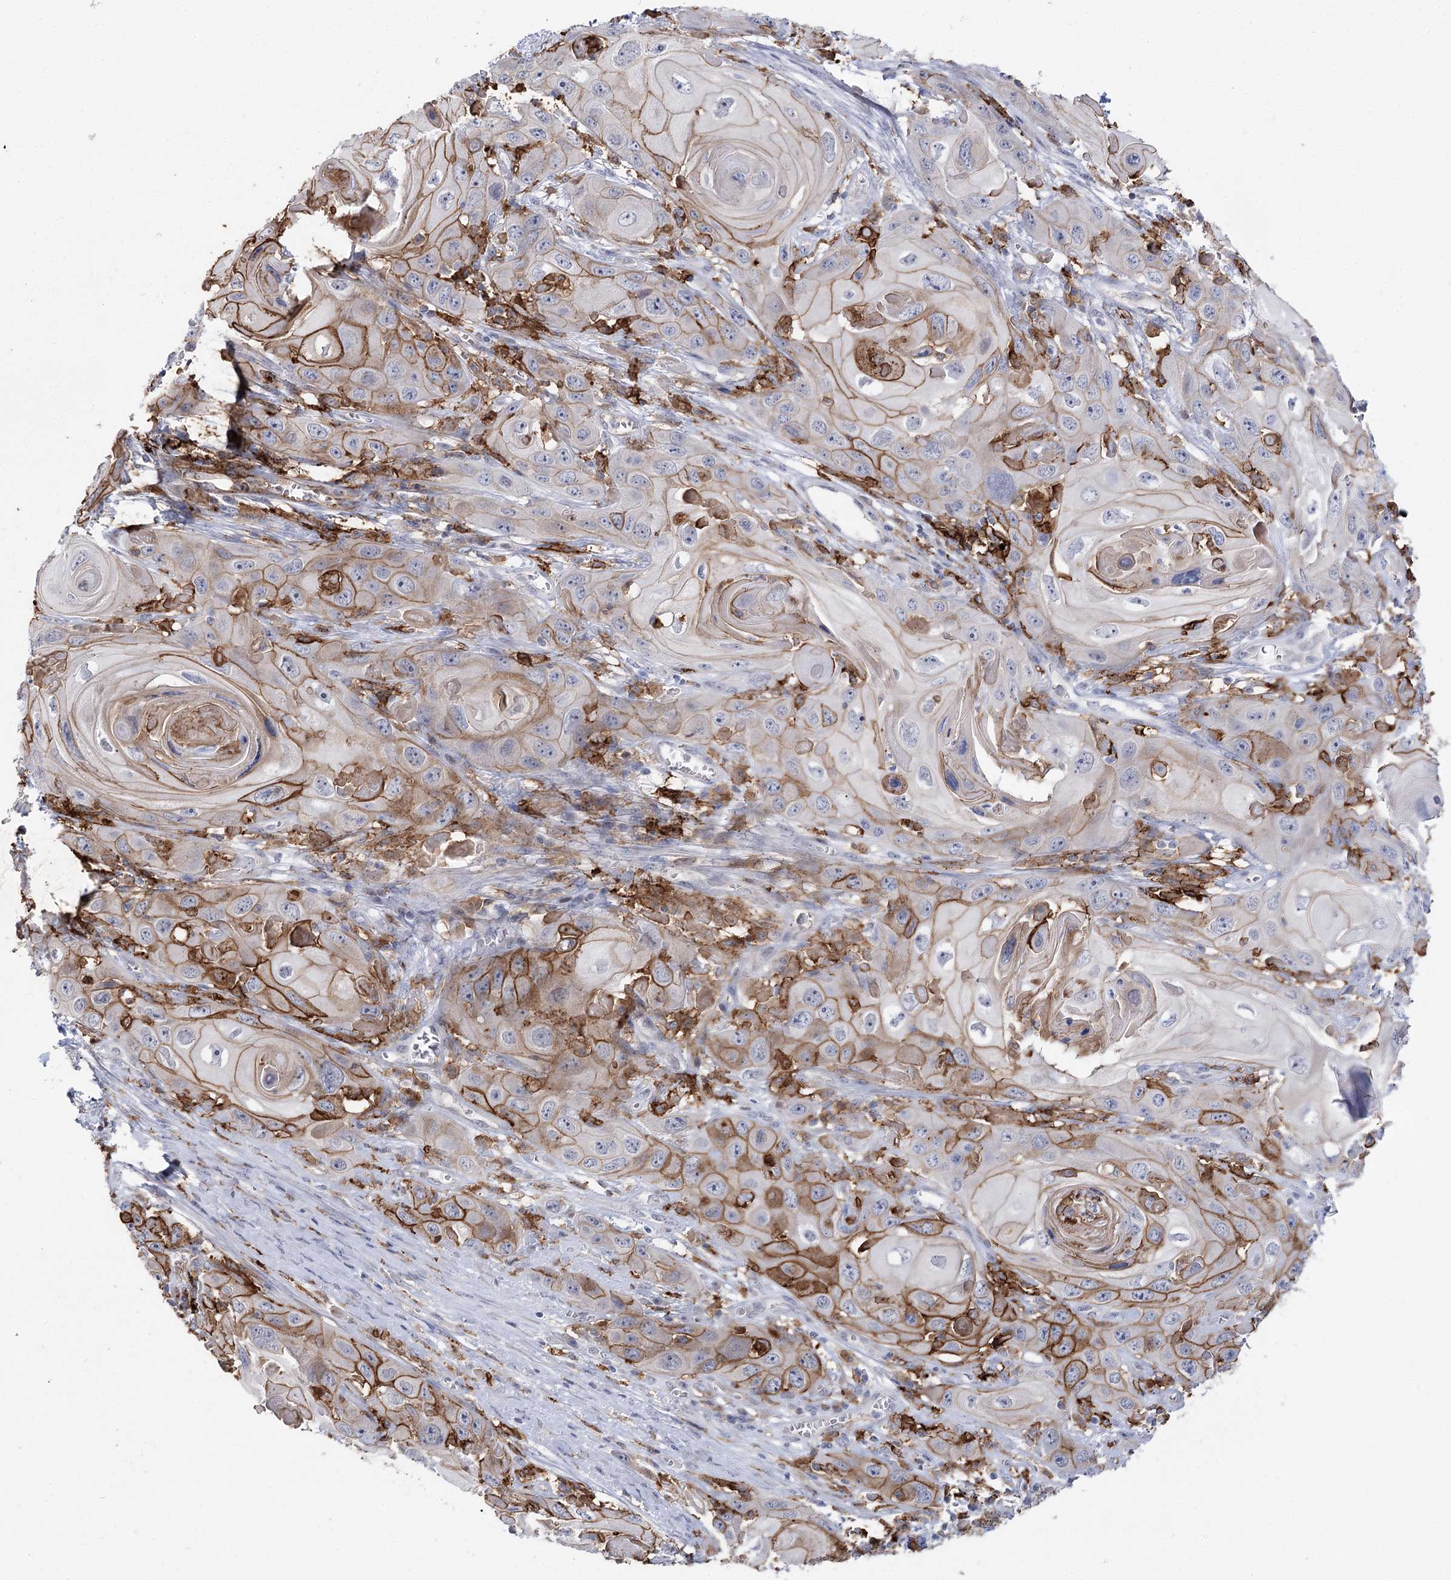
{"staining": {"intensity": "strong", "quantity": ">75%", "location": "cytoplasmic/membranous"}, "tissue": "skin cancer", "cell_type": "Tumor cells", "image_type": "cancer", "snomed": [{"axis": "morphology", "description": "Squamous cell carcinoma, NOS"}, {"axis": "topography", "description": "Skin"}], "caption": "Immunohistochemical staining of human skin cancer (squamous cell carcinoma) displays high levels of strong cytoplasmic/membranous protein expression in about >75% of tumor cells. The staining is performed using DAB brown chromogen to label protein expression. The nuclei are counter-stained blue using hematoxylin.", "gene": "PIWIL4", "patient": {"sex": "male", "age": 55}}